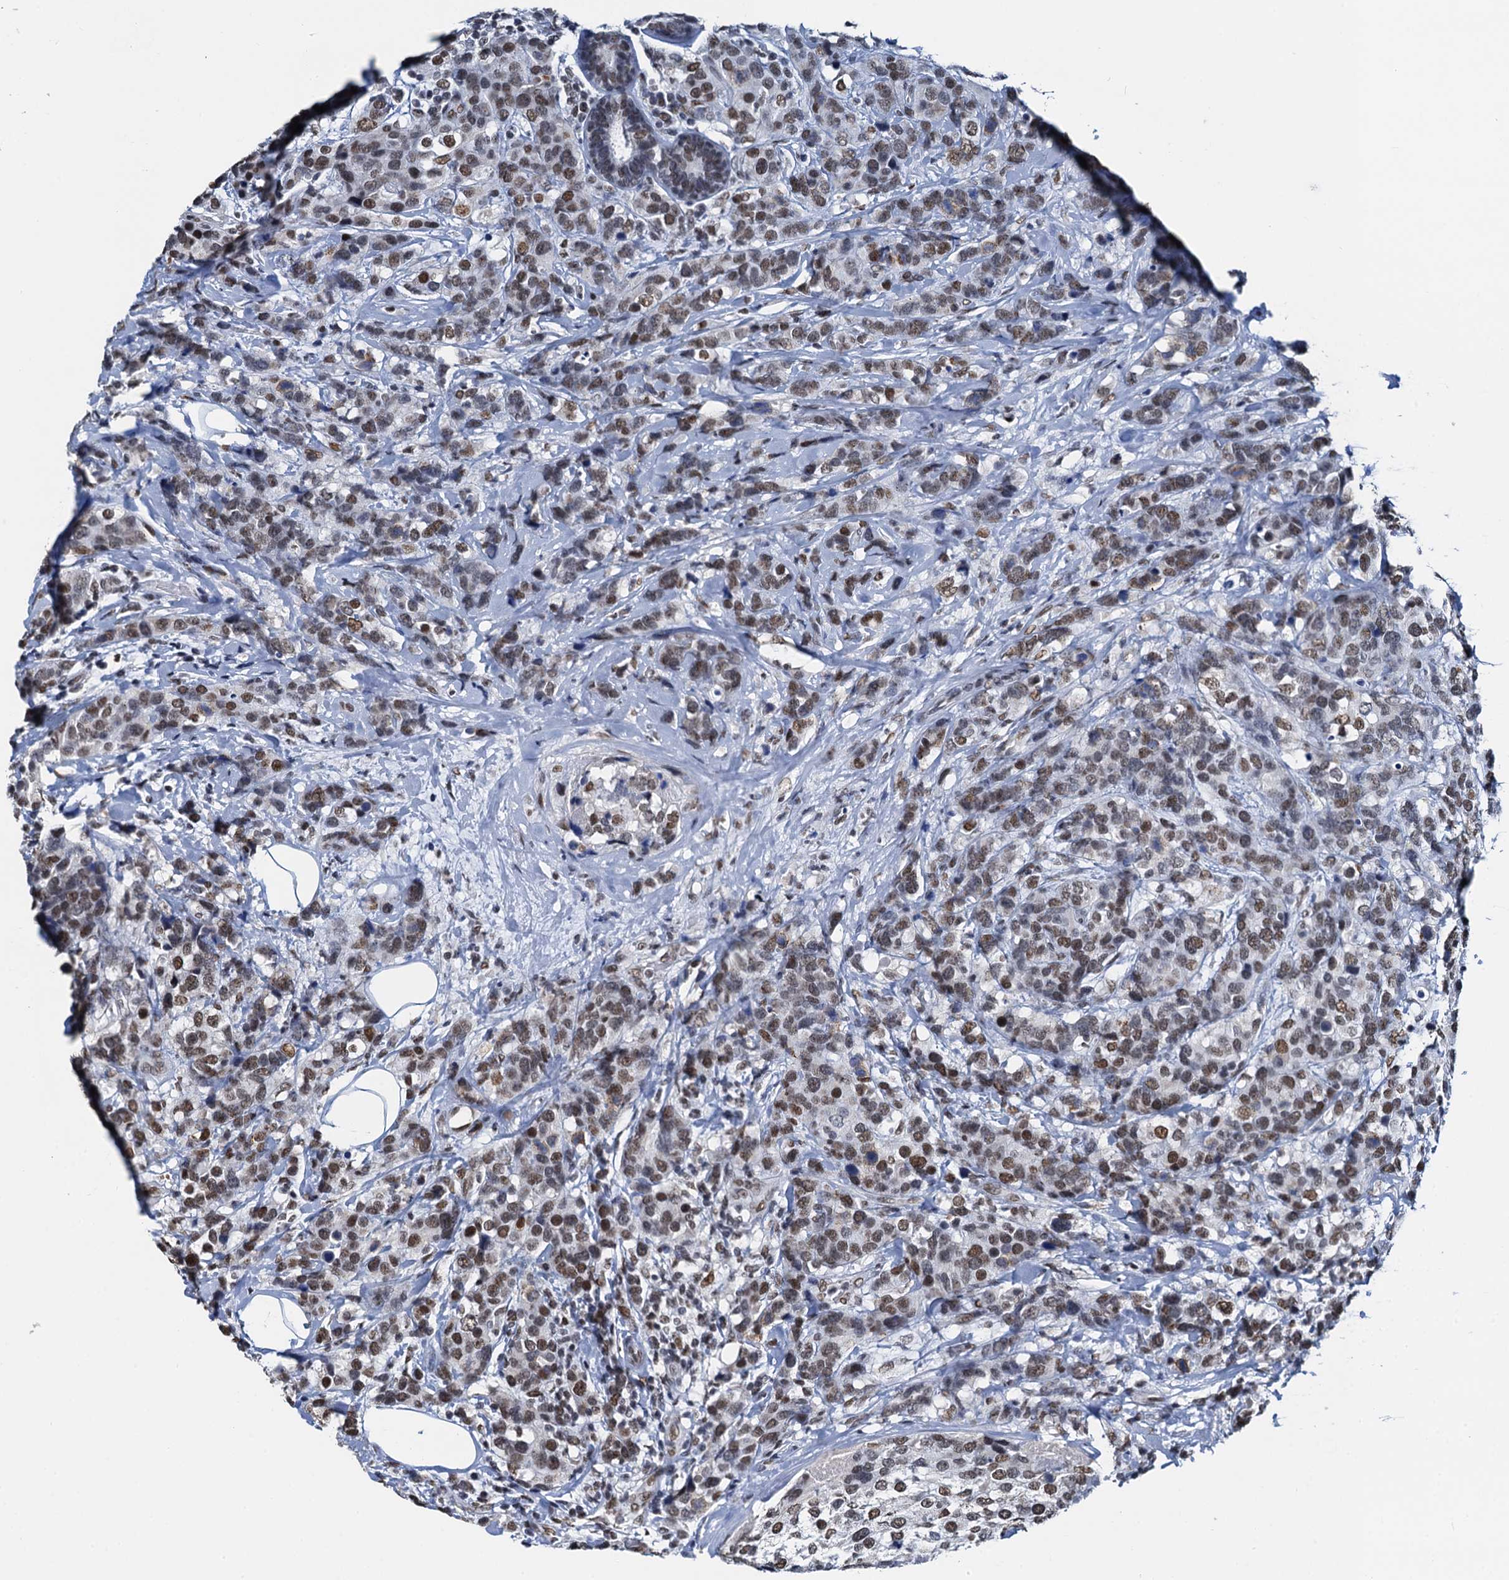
{"staining": {"intensity": "moderate", "quantity": ">75%", "location": "nuclear"}, "tissue": "breast cancer", "cell_type": "Tumor cells", "image_type": "cancer", "snomed": [{"axis": "morphology", "description": "Lobular carcinoma"}, {"axis": "topography", "description": "Breast"}], "caption": "Lobular carcinoma (breast) tissue demonstrates moderate nuclear staining in about >75% of tumor cells, visualized by immunohistochemistry.", "gene": "SLTM", "patient": {"sex": "female", "age": 59}}